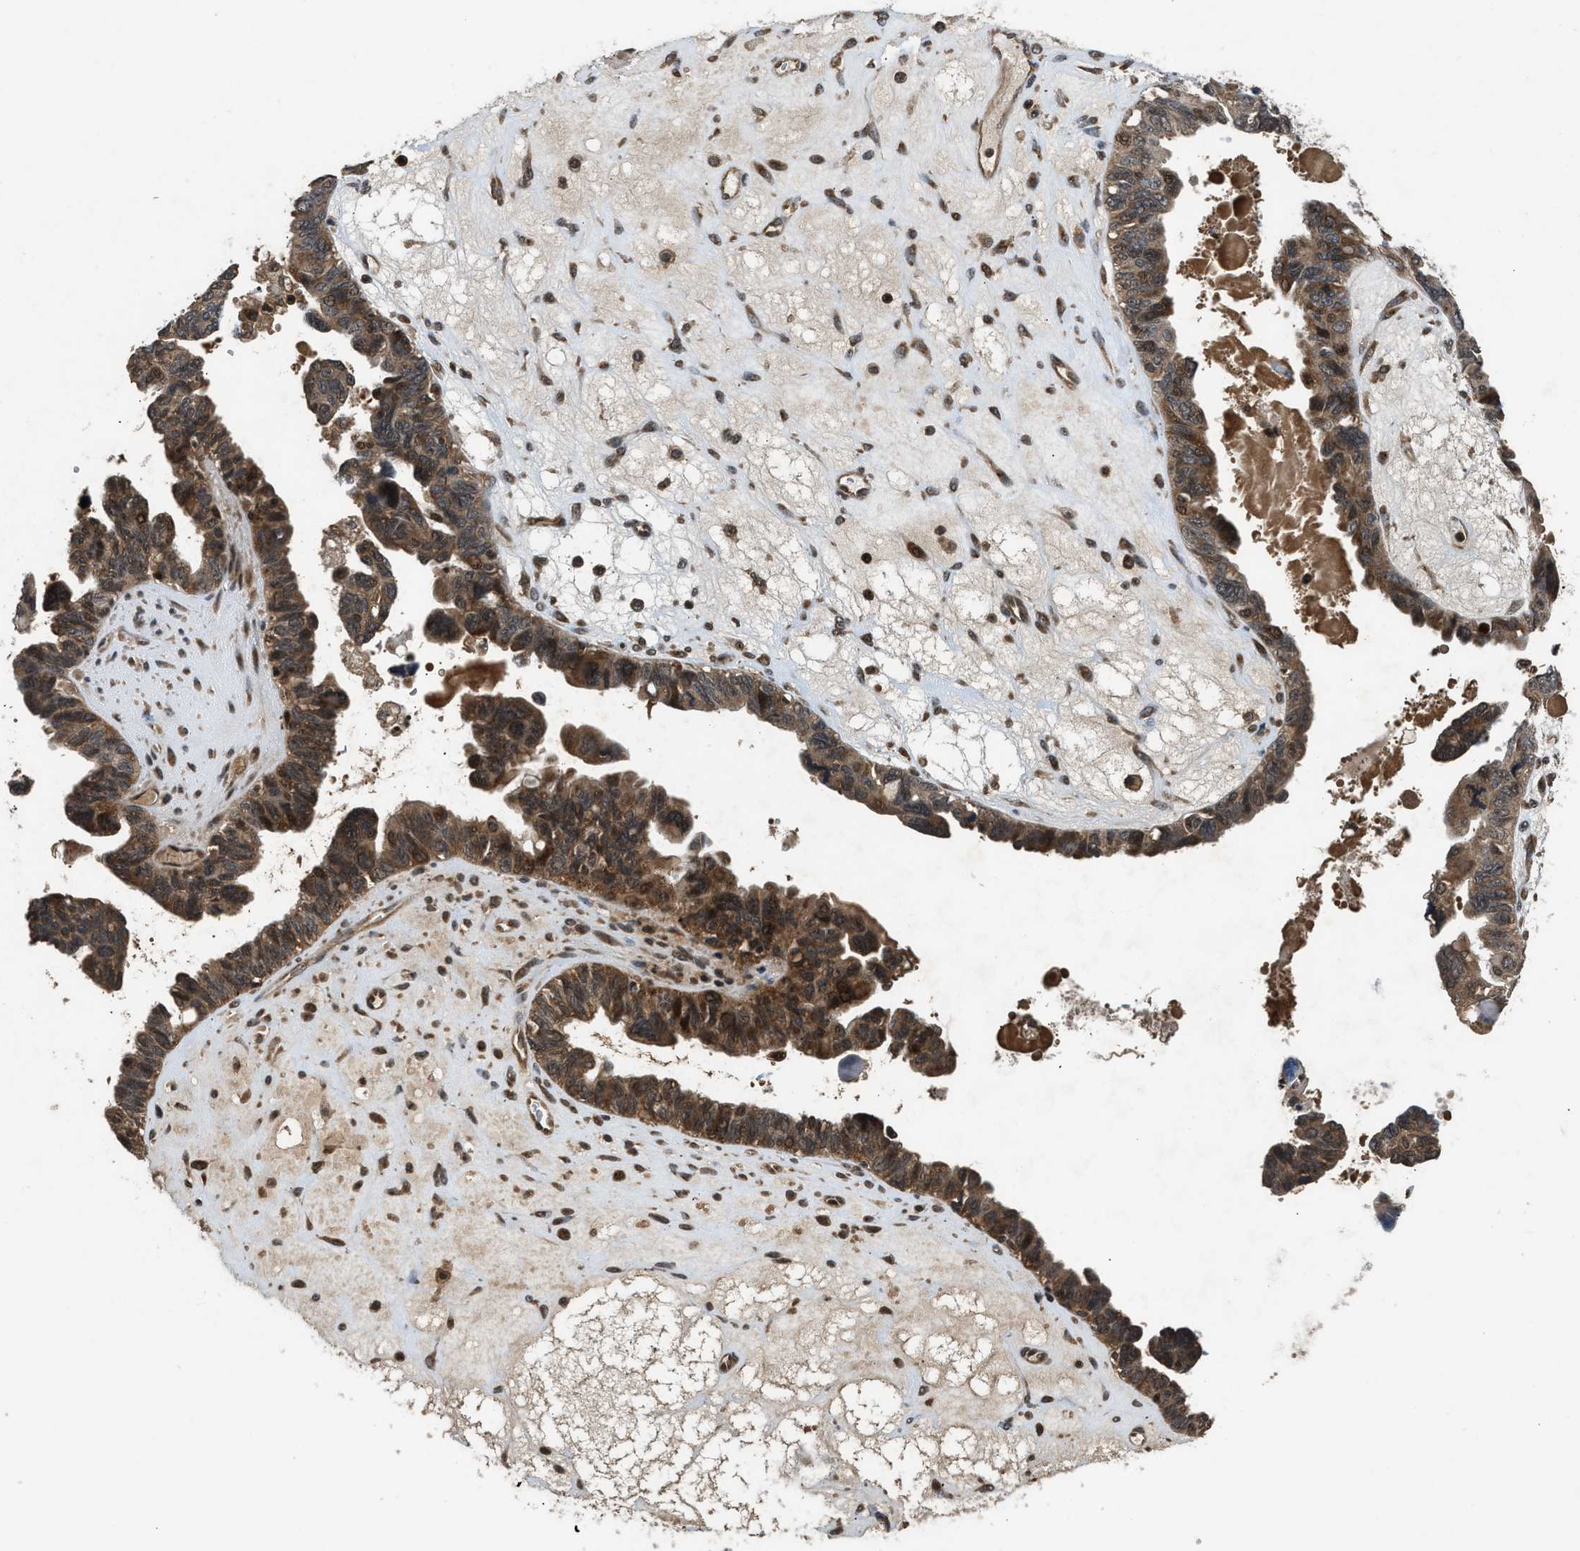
{"staining": {"intensity": "moderate", "quantity": ">75%", "location": "cytoplasmic/membranous"}, "tissue": "ovarian cancer", "cell_type": "Tumor cells", "image_type": "cancer", "snomed": [{"axis": "morphology", "description": "Cystadenocarcinoma, serous, NOS"}, {"axis": "topography", "description": "Ovary"}], "caption": "Immunohistochemistry (IHC) (DAB) staining of ovarian serous cystadenocarcinoma displays moderate cytoplasmic/membranous protein positivity in approximately >75% of tumor cells.", "gene": "RPS6KB1", "patient": {"sex": "female", "age": 79}}